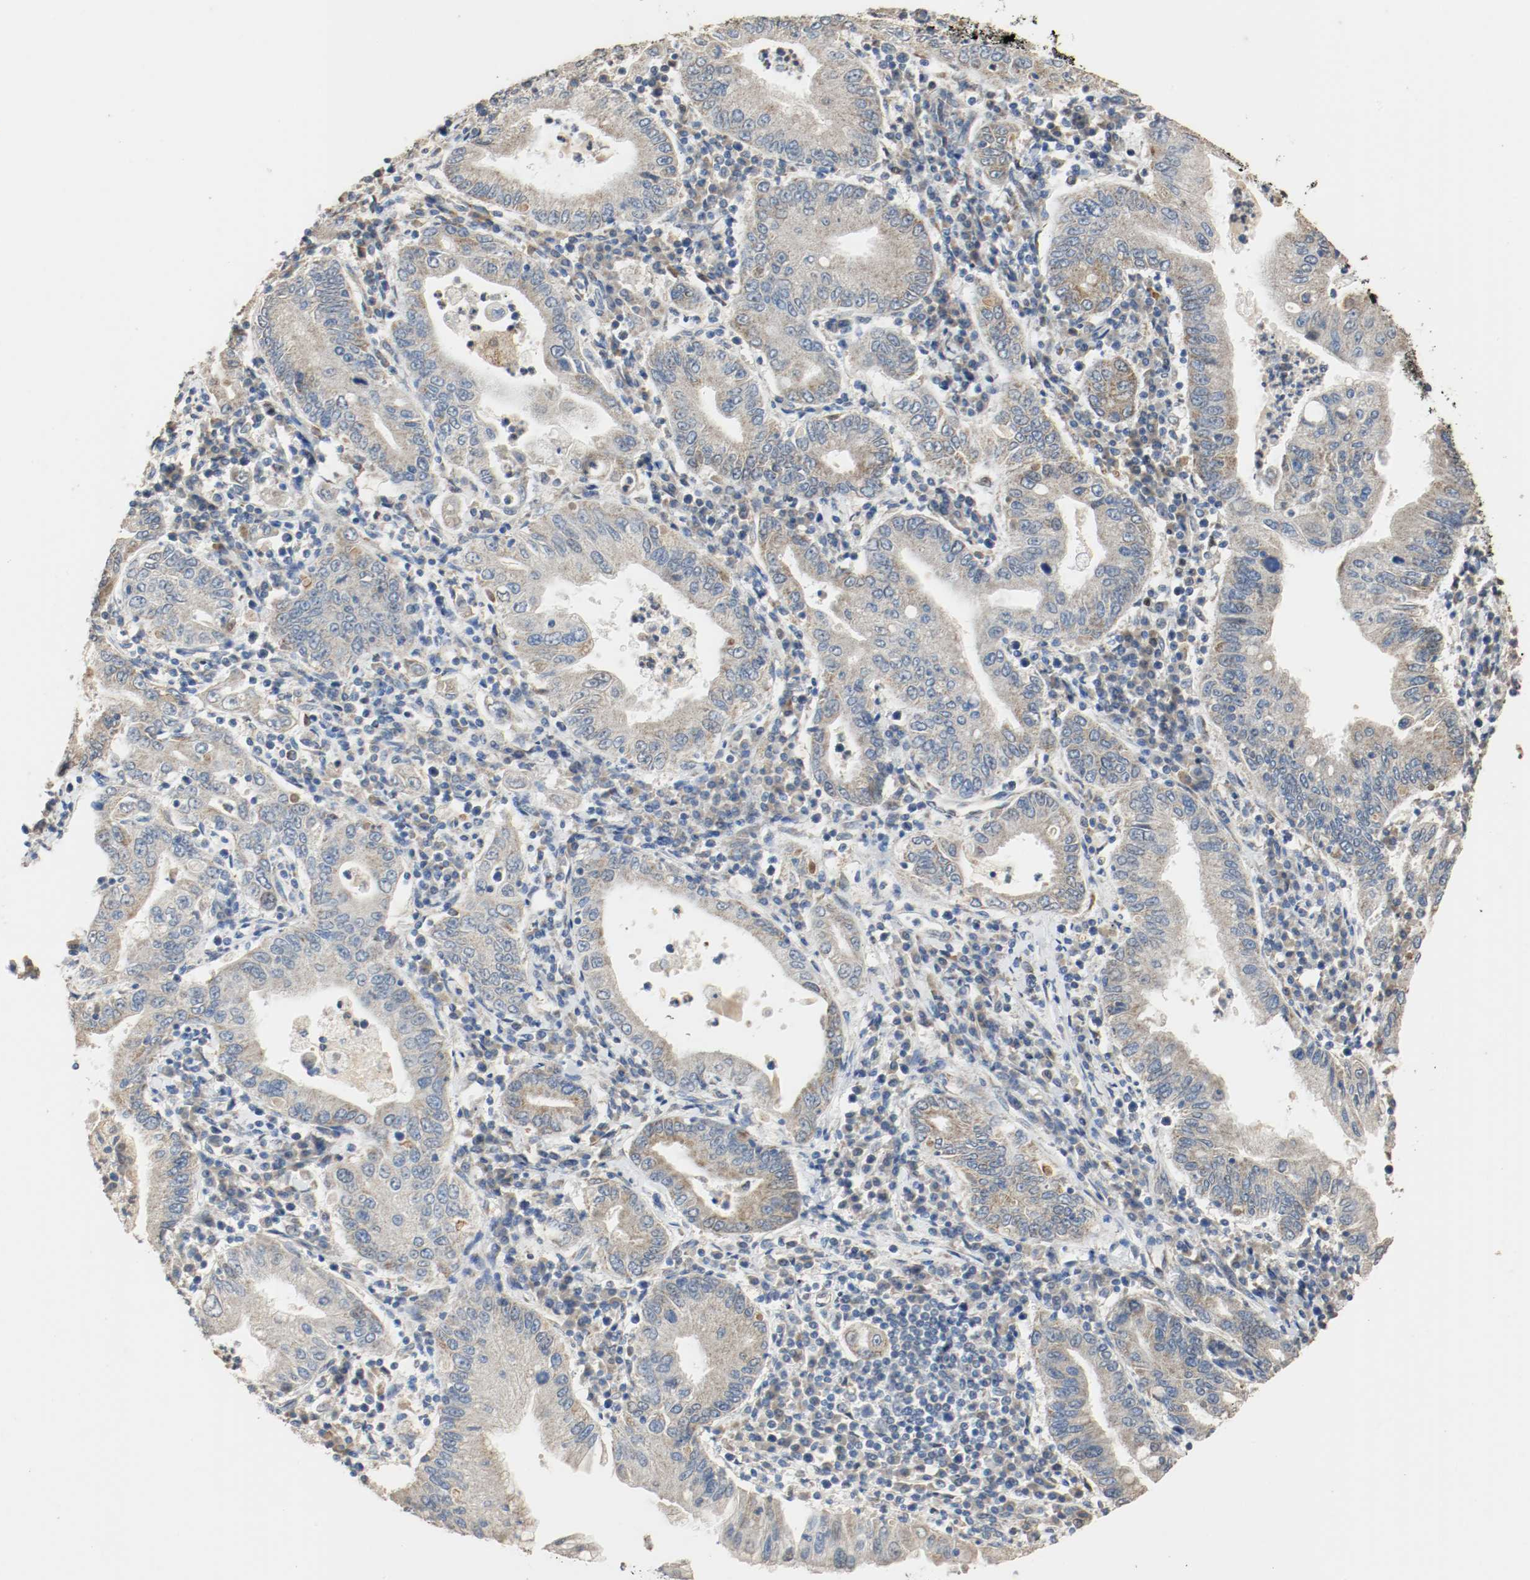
{"staining": {"intensity": "moderate", "quantity": "25%-75%", "location": "cytoplasmic/membranous"}, "tissue": "stomach cancer", "cell_type": "Tumor cells", "image_type": "cancer", "snomed": [{"axis": "morphology", "description": "Normal tissue, NOS"}, {"axis": "morphology", "description": "Adenocarcinoma, NOS"}, {"axis": "topography", "description": "Esophagus"}, {"axis": "topography", "description": "Stomach, upper"}, {"axis": "topography", "description": "Peripheral nerve tissue"}], "caption": "A brown stain shows moderate cytoplasmic/membranous expression of a protein in stomach adenocarcinoma tumor cells. The protein of interest is shown in brown color, while the nuclei are stained blue.", "gene": "ALDH4A1", "patient": {"sex": "male", "age": 62}}